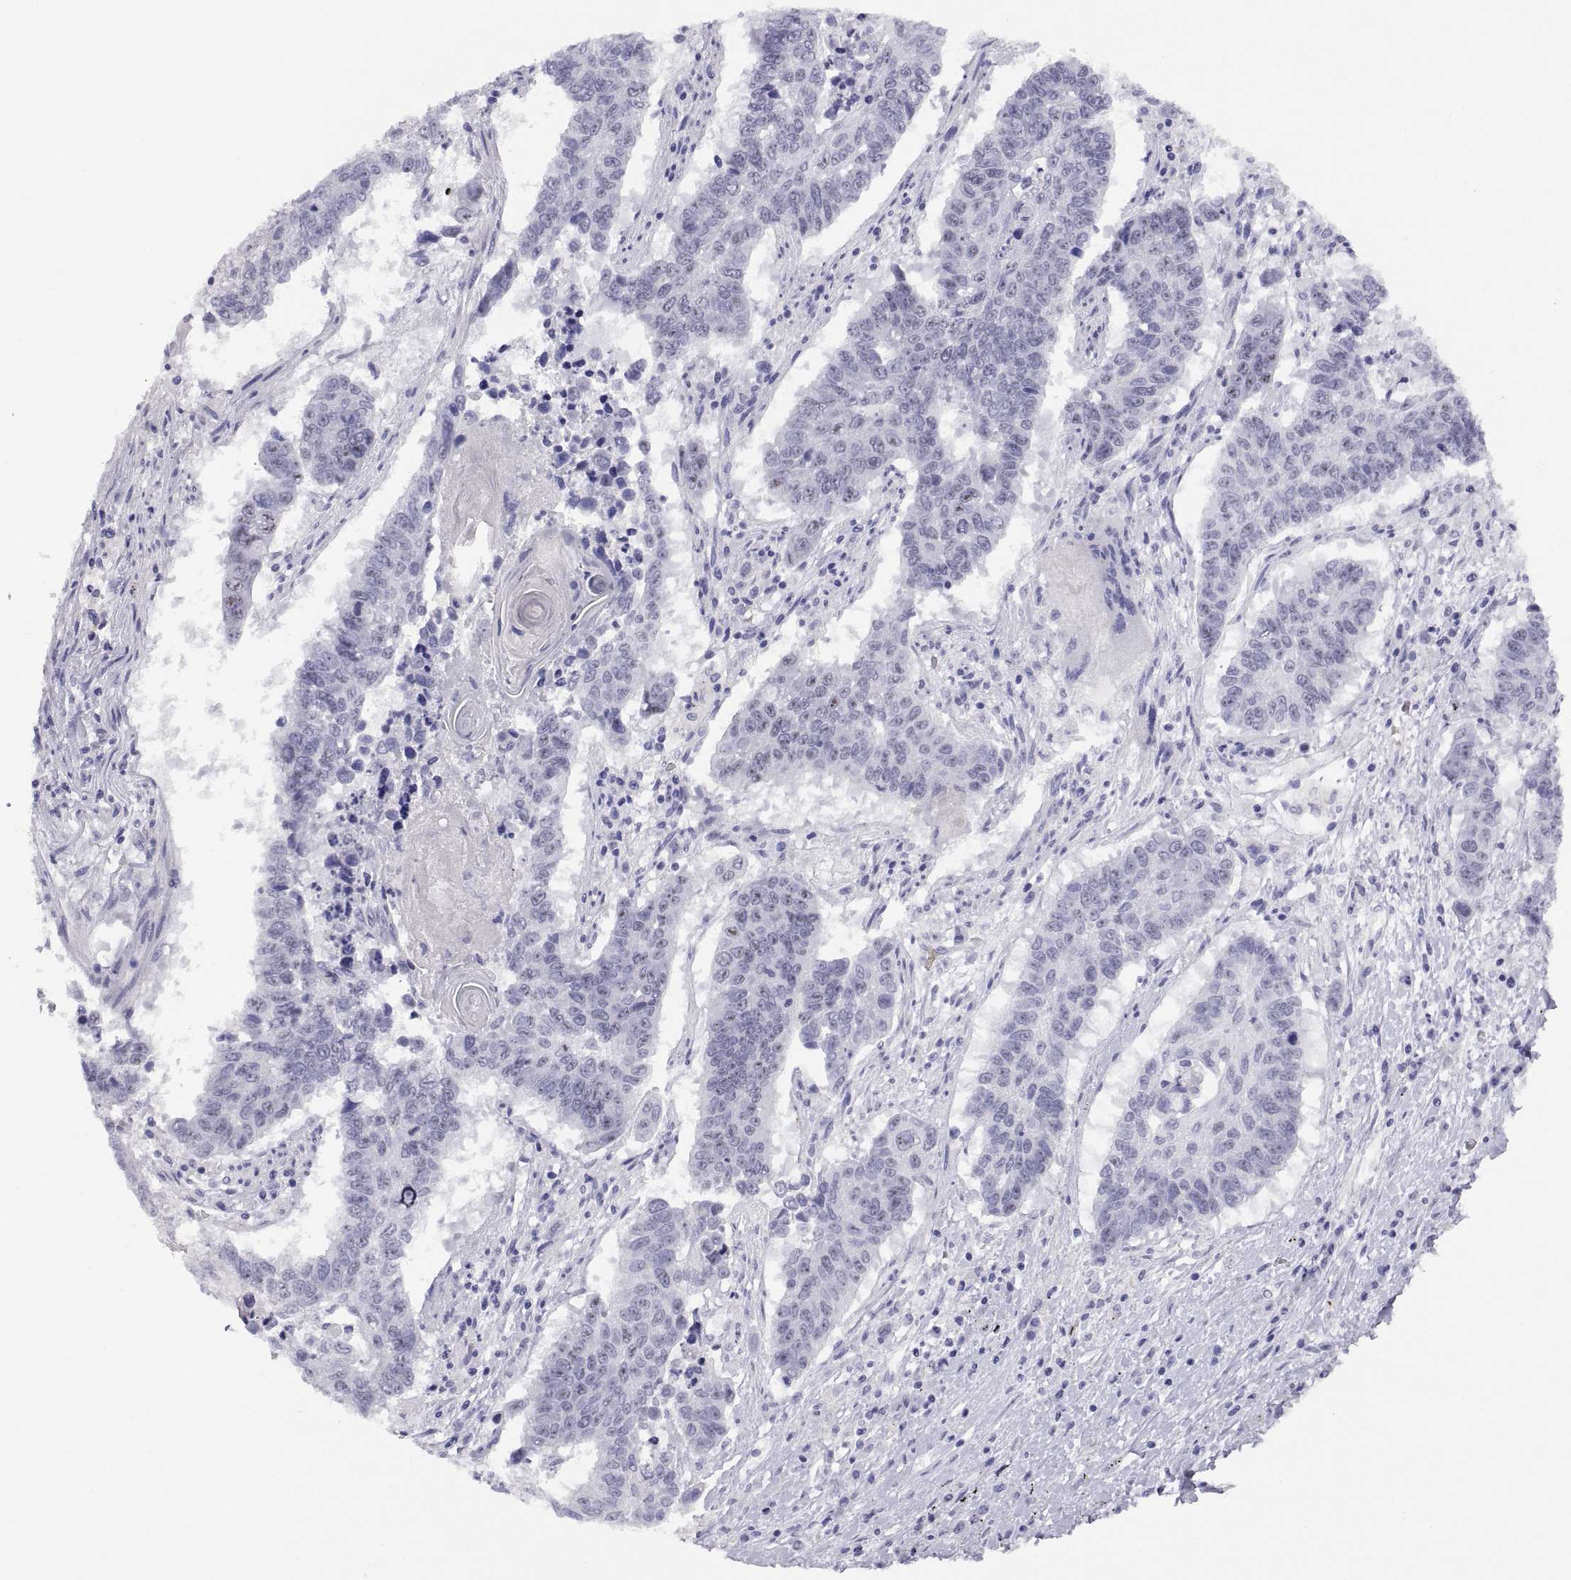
{"staining": {"intensity": "negative", "quantity": "none", "location": "none"}, "tissue": "lung cancer", "cell_type": "Tumor cells", "image_type": "cancer", "snomed": [{"axis": "morphology", "description": "Squamous cell carcinoma, NOS"}, {"axis": "topography", "description": "Lung"}], "caption": "The IHC histopathology image has no significant positivity in tumor cells of lung squamous cell carcinoma tissue. (DAB IHC visualized using brightfield microscopy, high magnification).", "gene": "VSX2", "patient": {"sex": "male", "age": 73}}